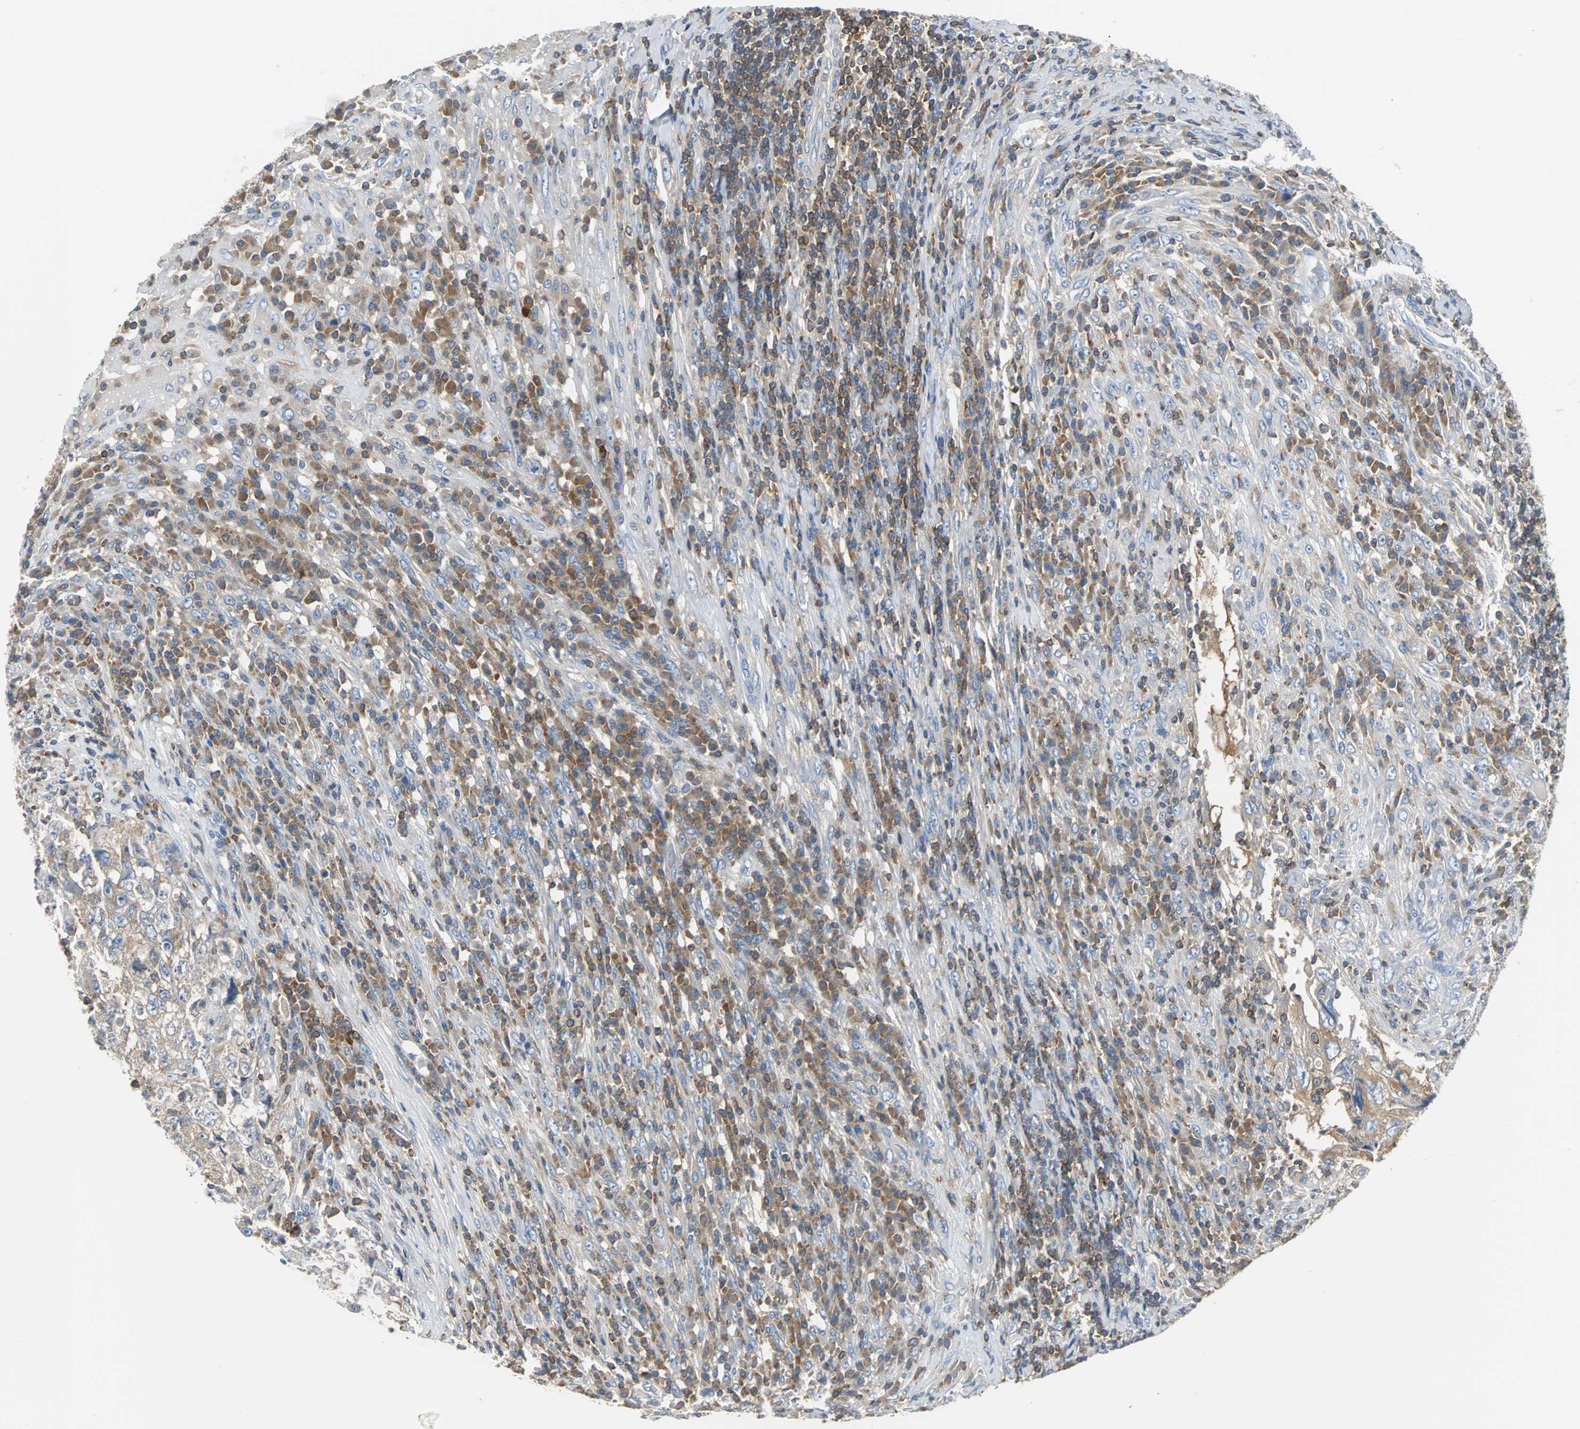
{"staining": {"intensity": "weak", "quantity": ">75%", "location": "cytoplasmic/membranous"}, "tissue": "testis cancer", "cell_type": "Tumor cells", "image_type": "cancer", "snomed": [{"axis": "morphology", "description": "Necrosis, NOS"}, {"axis": "morphology", "description": "Carcinoma, Embryonal, NOS"}, {"axis": "topography", "description": "Testis"}], "caption": "A brown stain shows weak cytoplasmic/membranous staining of a protein in human testis cancer (embryonal carcinoma) tumor cells.", "gene": "TSC22D4", "patient": {"sex": "male", "age": 19}}